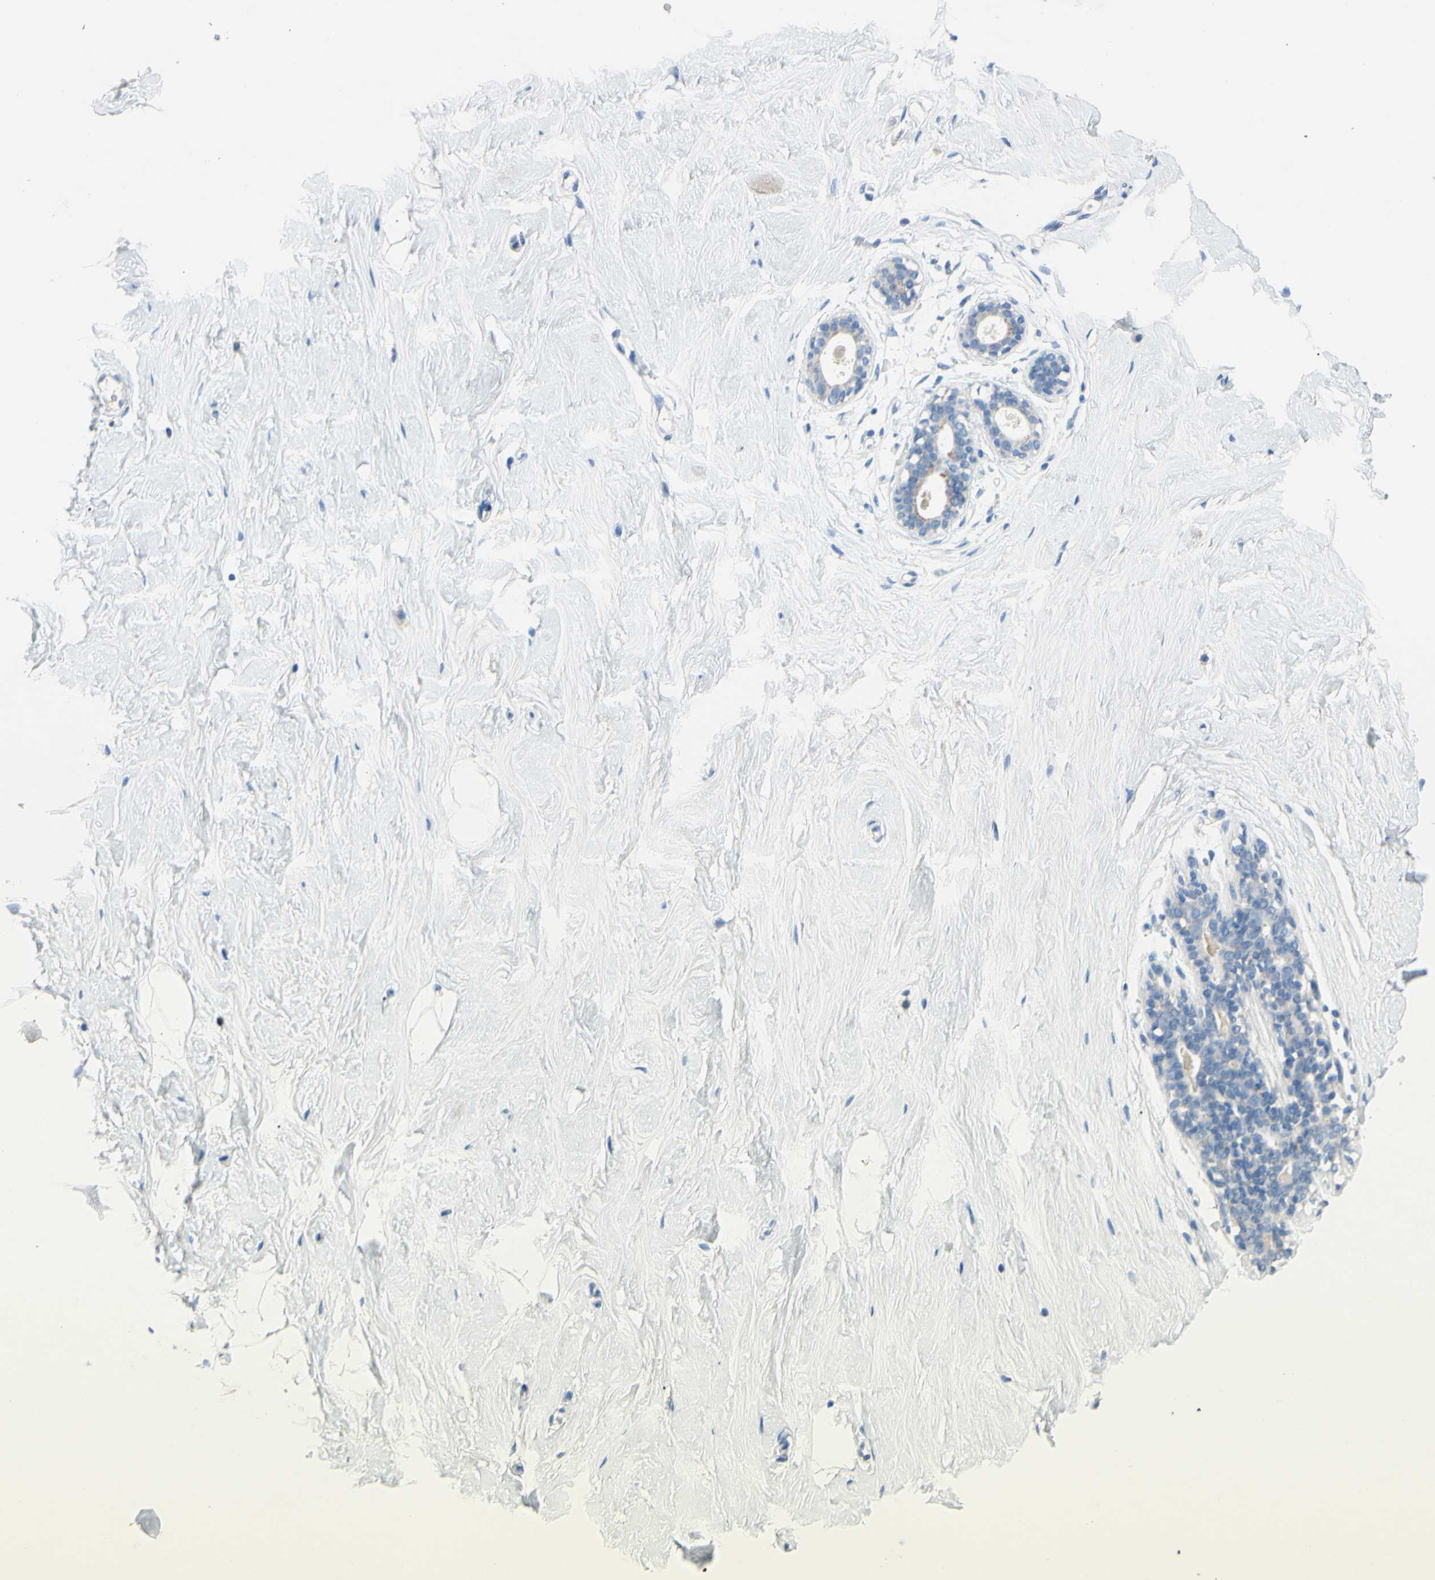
{"staining": {"intensity": "negative", "quantity": "none", "location": "none"}, "tissue": "breast", "cell_type": "Adipocytes", "image_type": "normal", "snomed": [{"axis": "morphology", "description": "Normal tissue, NOS"}, {"axis": "topography", "description": "Breast"}], "caption": "A high-resolution image shows IHC staining of unremarkable breast, which reveals no significant positivity in adipocytes. The staining is performed using DAB (3,3'-diaminobenzidine) brown chromogen with nuclei counter-stained in using hematoxylin.", "gene": "CDH10", "patient": {"sex": "female", "age": 23}}